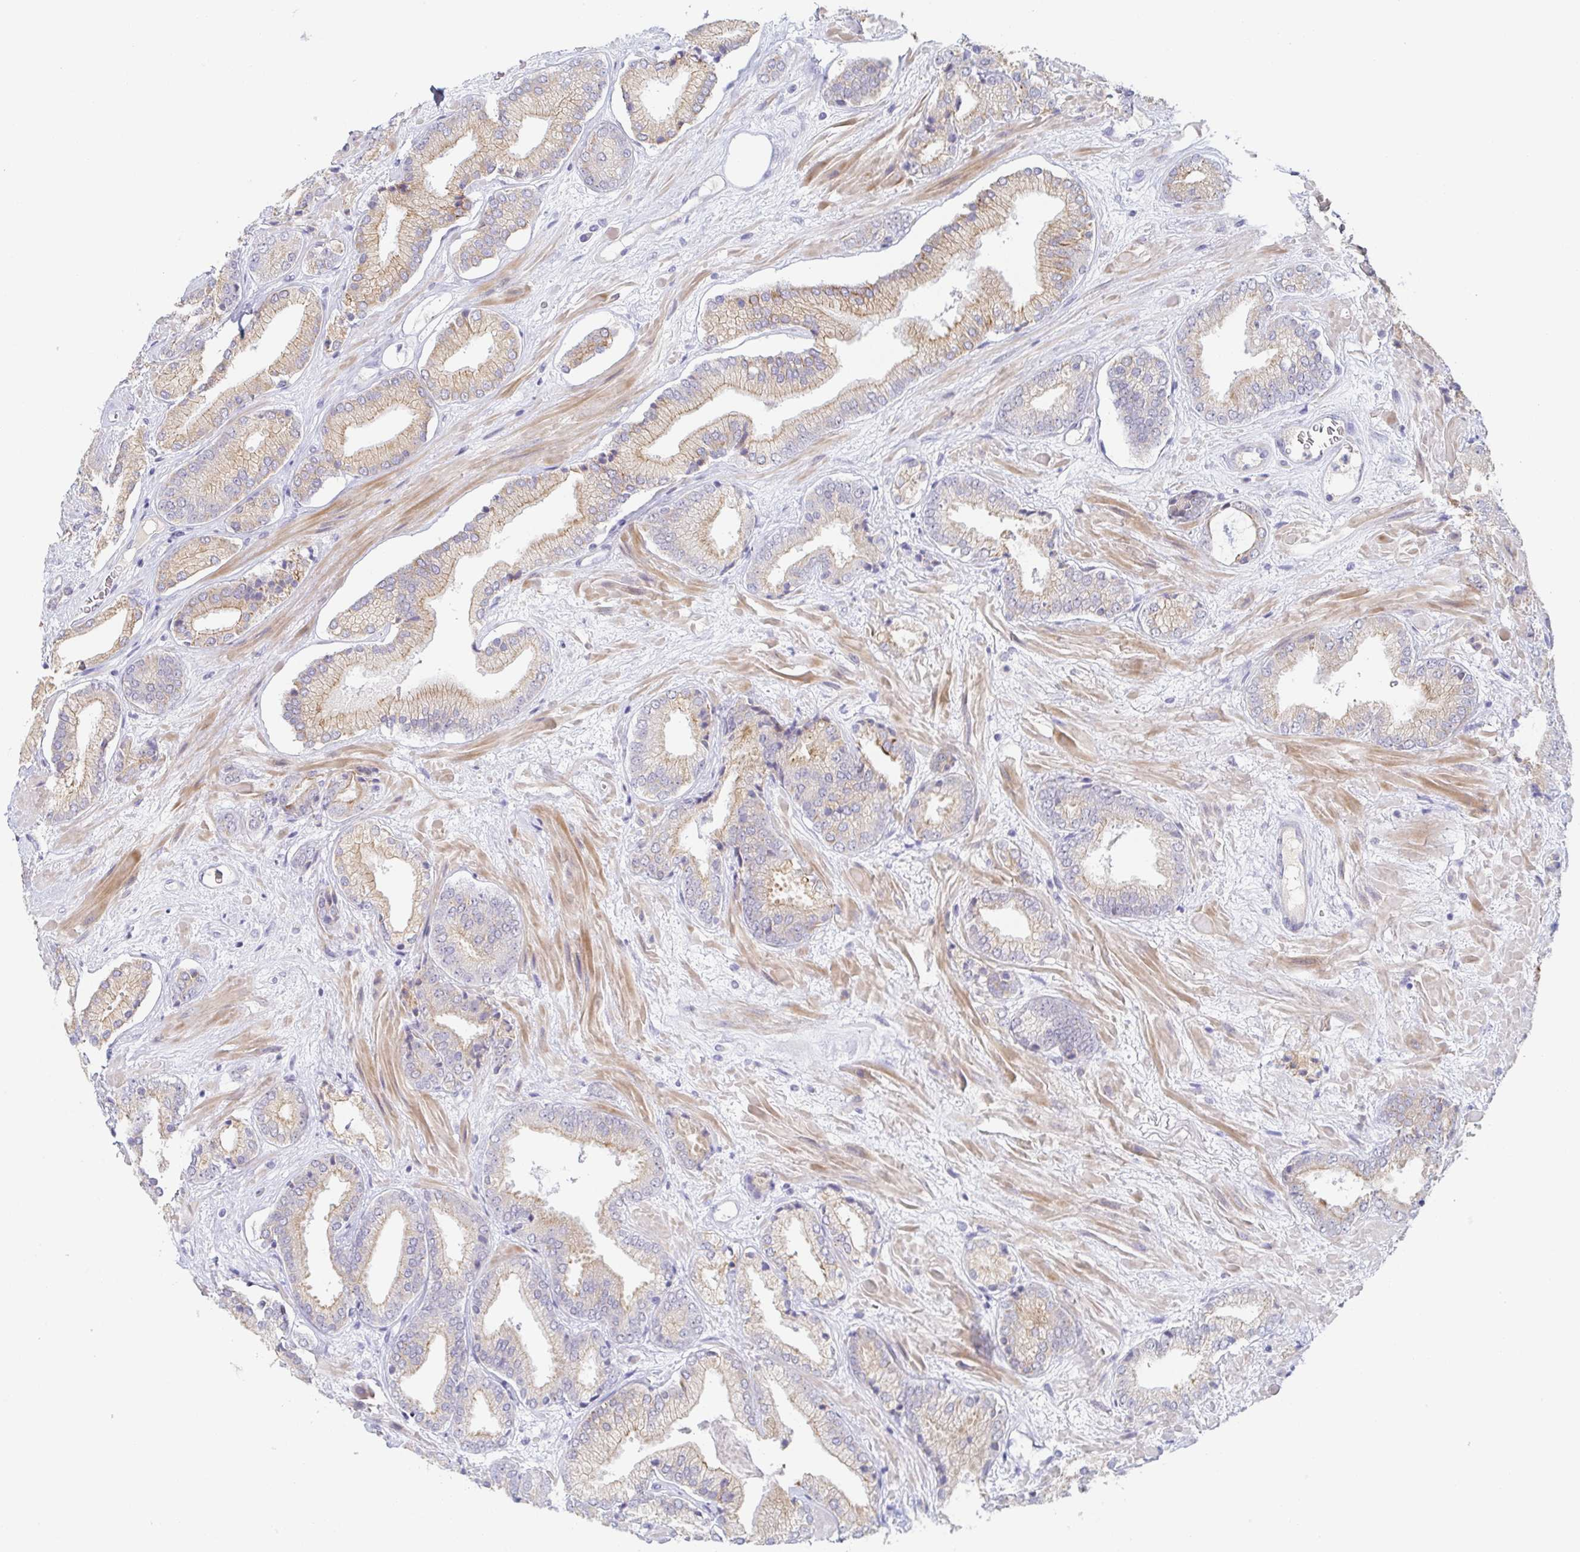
{"staining": {"intensity": "weak", "quantity": "25%-75%", "location": "cytoplasmic/membranous"}, "tissue": "prostate cancer", "cell_type": "Tumor cells", "image_type": "cancer", "snomed": [{"axis": "morphology", "description": "Adenocarcinoma, High grade"}, {"axis": "topography", "description": "Prostate"}], "caption": "Immunohistochemical staining of prostate adenocarcinoma (high-grade) exhibits low levels of weak cytoplasmic/membranous positivity in approximately 25%-75% of tumor cells.", "gene": "RHOV", "patient": {"sex": "male", "age": 56}}